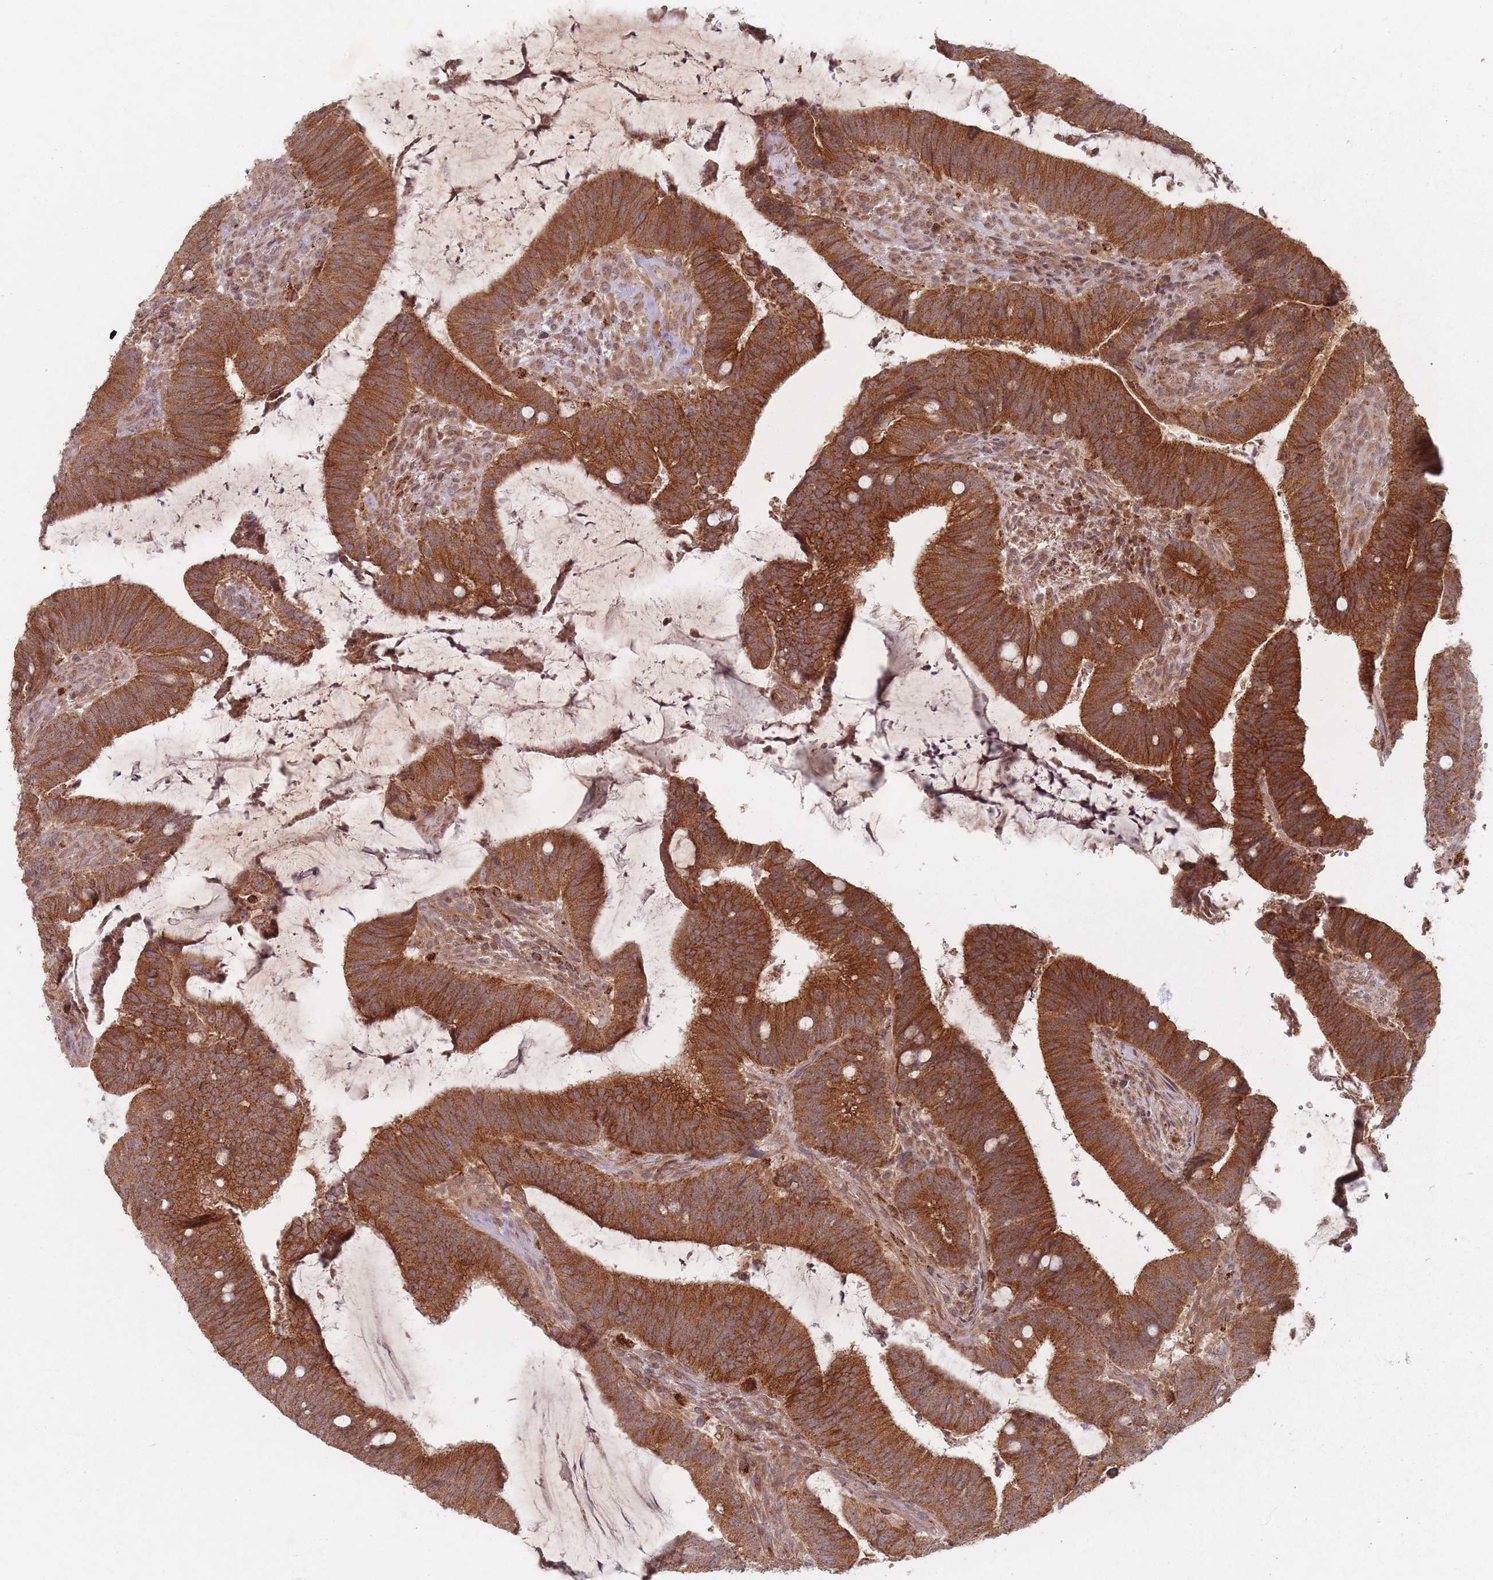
{"staining": {"intensity": "strong", "quantity": ">75%", "location": "cytoplasmic/membranous"}, "tissue": "colorectal cancer", "cell_type": "Tumor cells", "image_type": "cancer", "snomed": [{"axis": "morphology", "description": "Adenocarcinoma, NOS"}, {"axis": "topography", "description": "Colon"}], "caption": "IHC (DAB) staining of colorectal cancer (adenocarcinoma) shows strong cytoplasmic/membranous protein positivity in about >75% of tumor cells. (Stains: DAB in brown, nuclei in blue, Microscopy: brightfield microscopy at high magnification).", "gene": "RADX", "patient": {"sex": "female", "age": 43}}